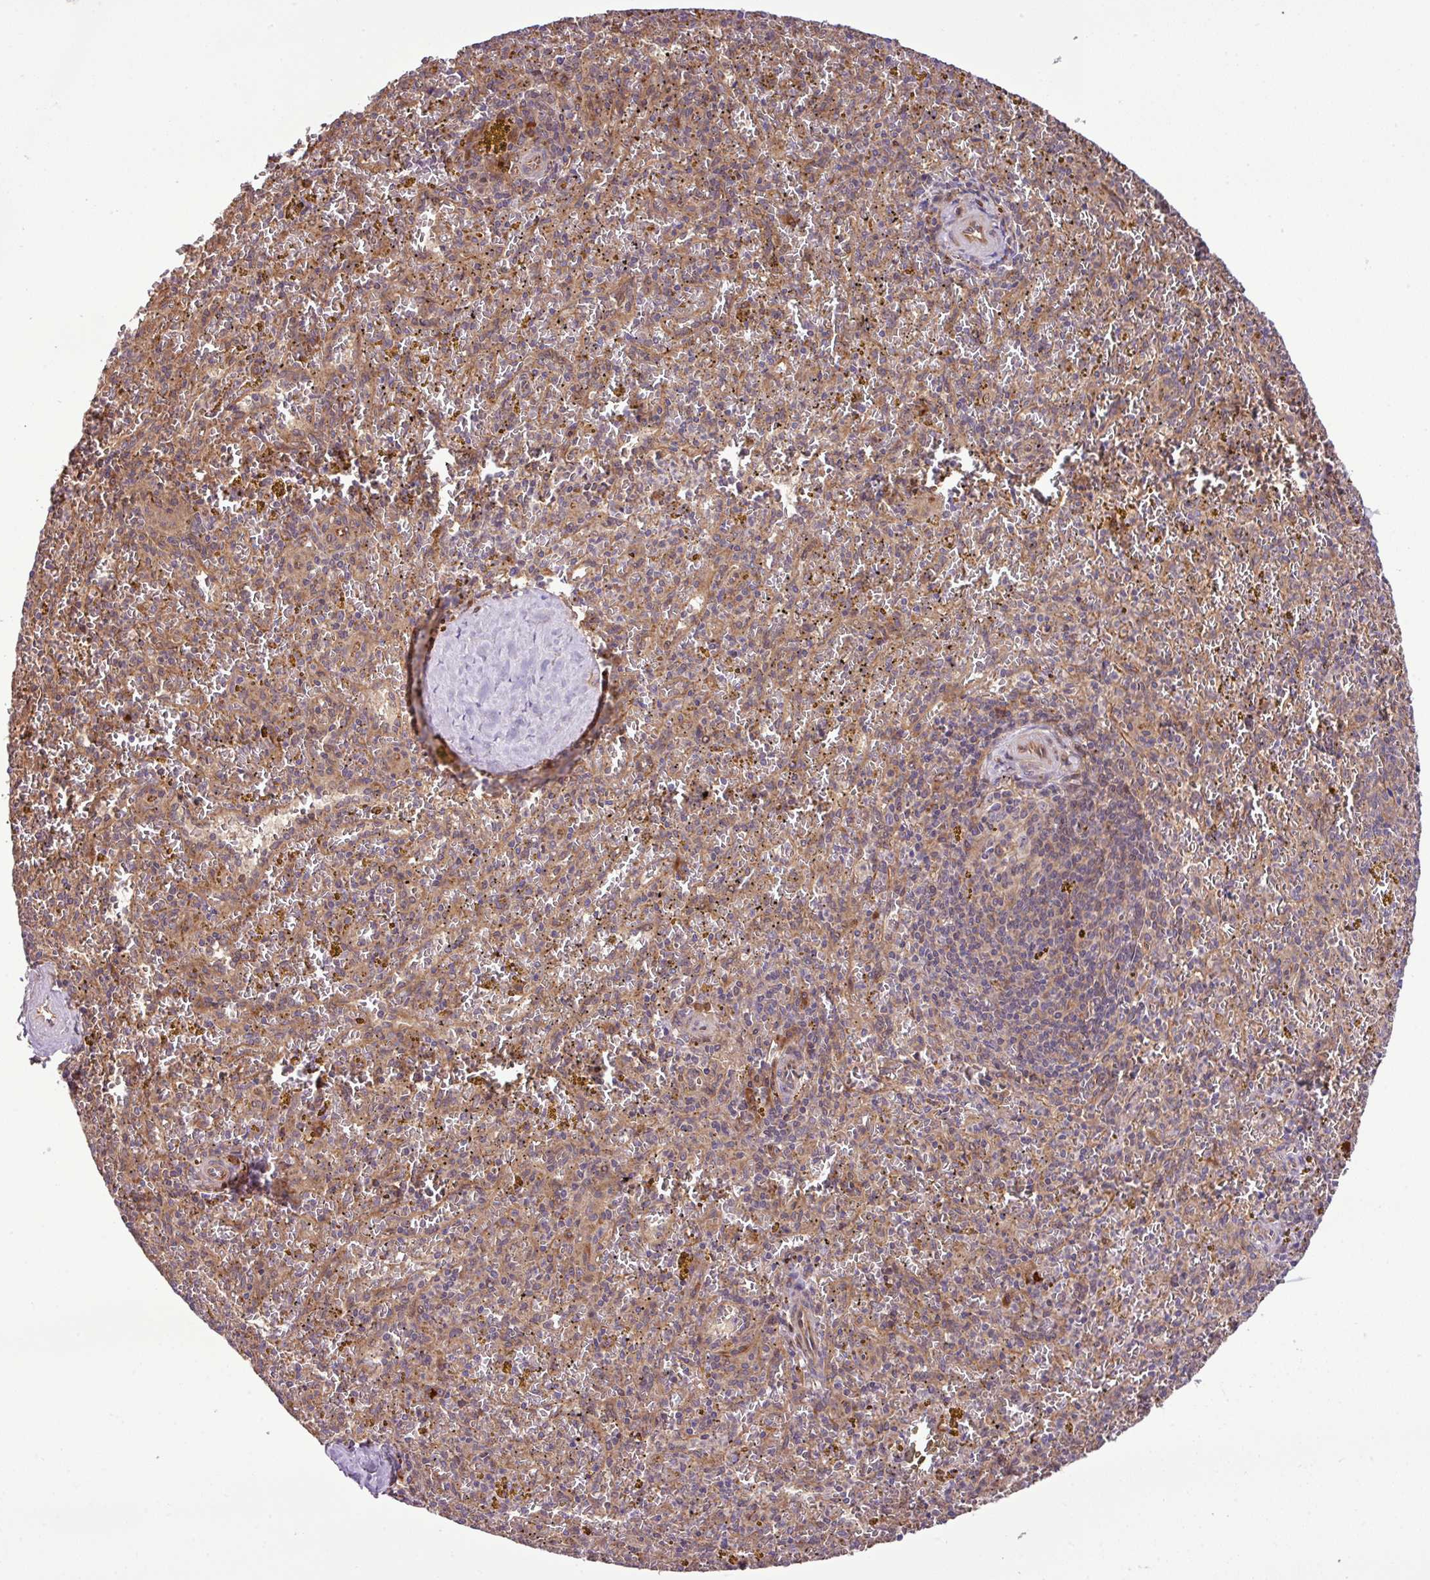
{"staining": {"intensity": "weak", "quantity": "<25%", "location": "cytoplasmic/membranous"}, "tissue": "spleen", "cell_type": "Cells in red pulp", "image_type": "normal", "snomed": [{"axis": "morphology", "description": "Normal tissue, NOS"}, {"axis": "topography", "description": "Spleen"}], "caption": "Photomicrograph shows no protein expression in cells in red pulp of normal spleen. The staining was performed using DAB to visualize the protein expression in brown, while the nuclei were stained in blue with hematoxylin (Magnification: 20x).", "gene": "DLGAP4", "patient": {"sex": "male", "age": 57}}